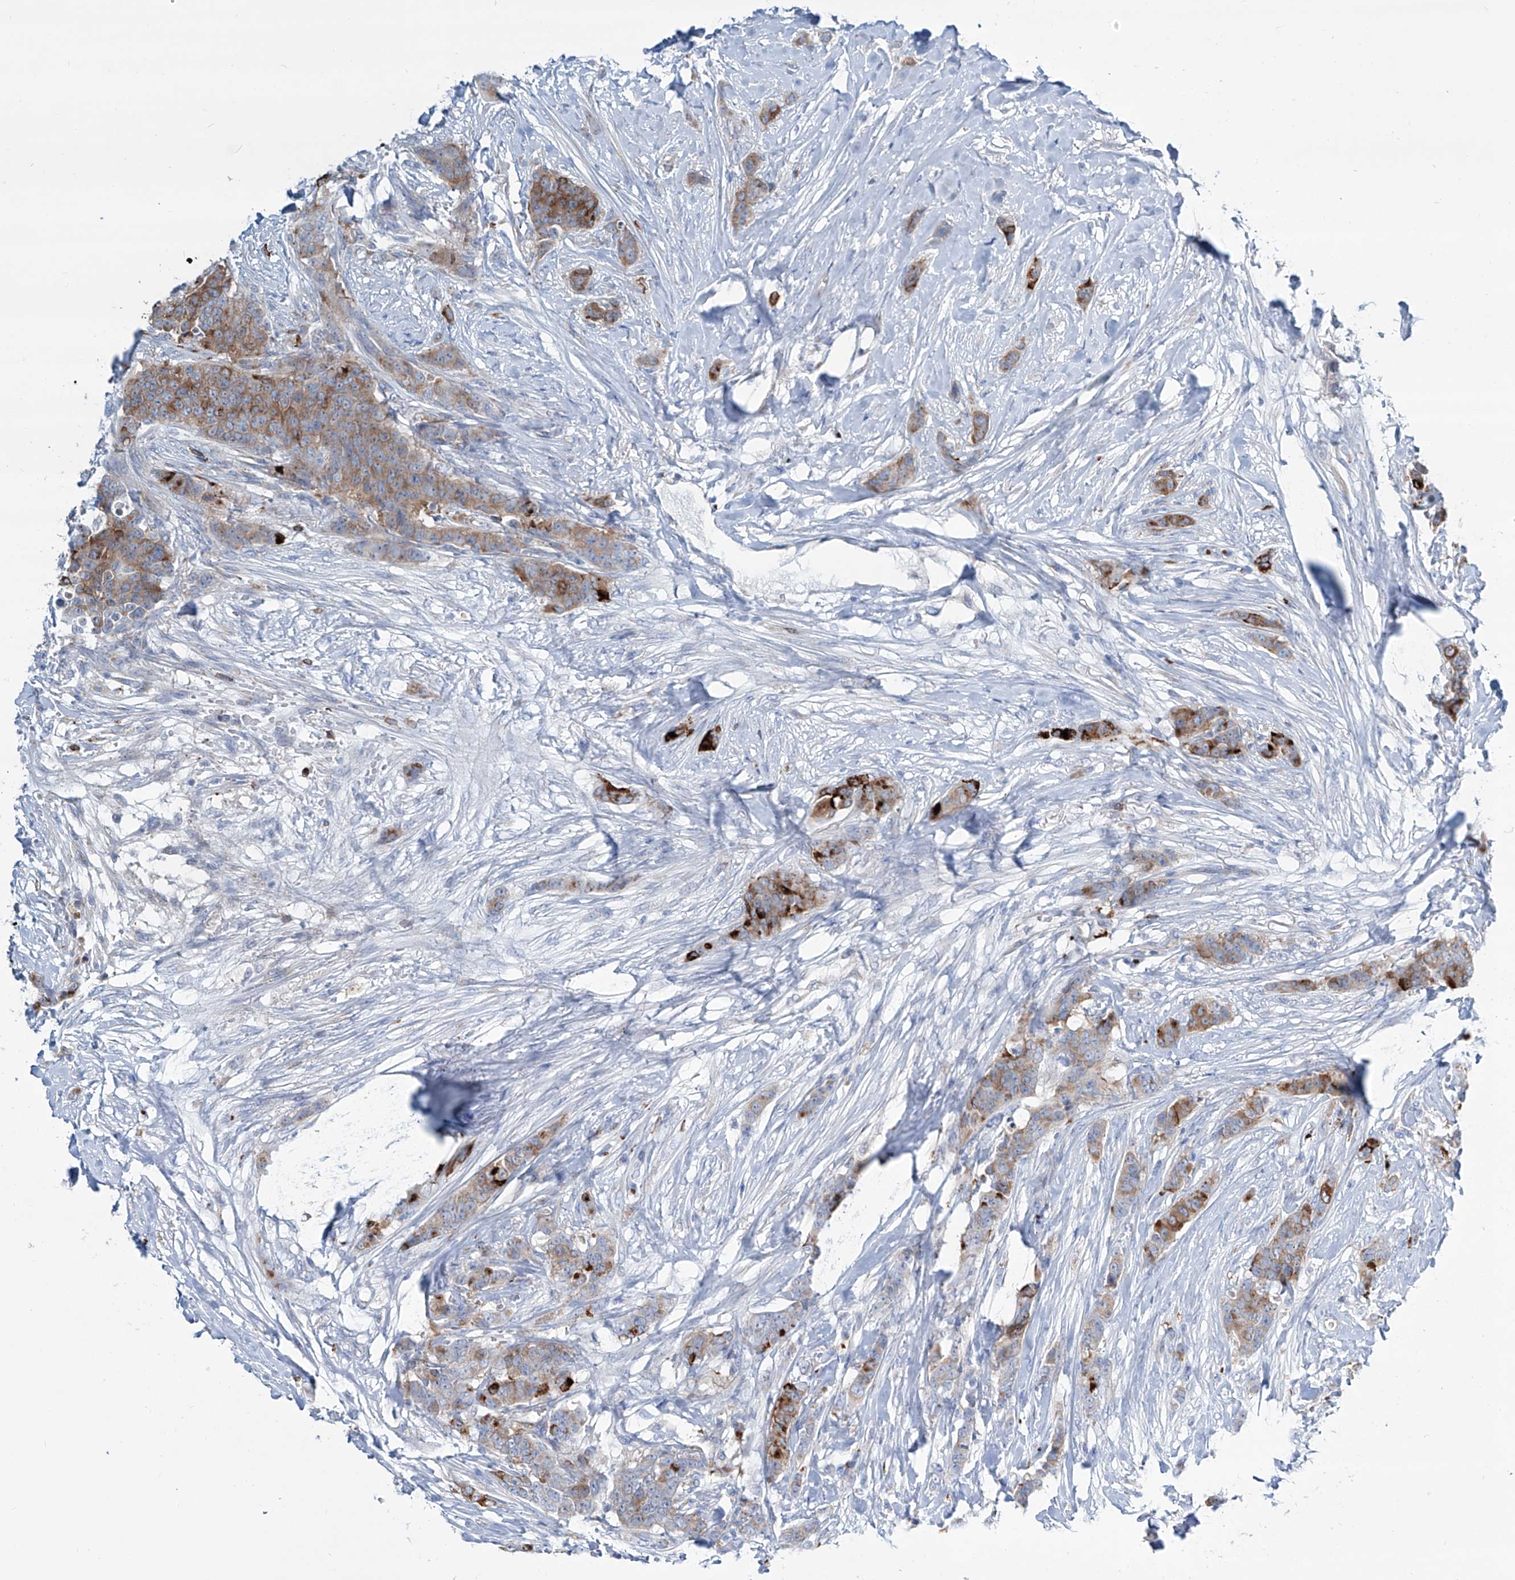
{"staining": {"intensity": "strong", "quantity": "<25%", "location": "cytoplasmic/membranous"}, "tissue": "breast cancer", "cell_type": "Tumor cells", "image_type": "cancer", "snomed": [{"axis": "morphology", "description": "Duct carcinoma"}, {"axis": "topography", "description": "Breast"}], "caption": "Tumor cells reveal medium levels of strong cytoplasmic/membranous expression in about <25% of cells in breast cancer (intraductal carcinoma).", "gene": "CDH5", "patient": {"sex": "female", "age": 40}}